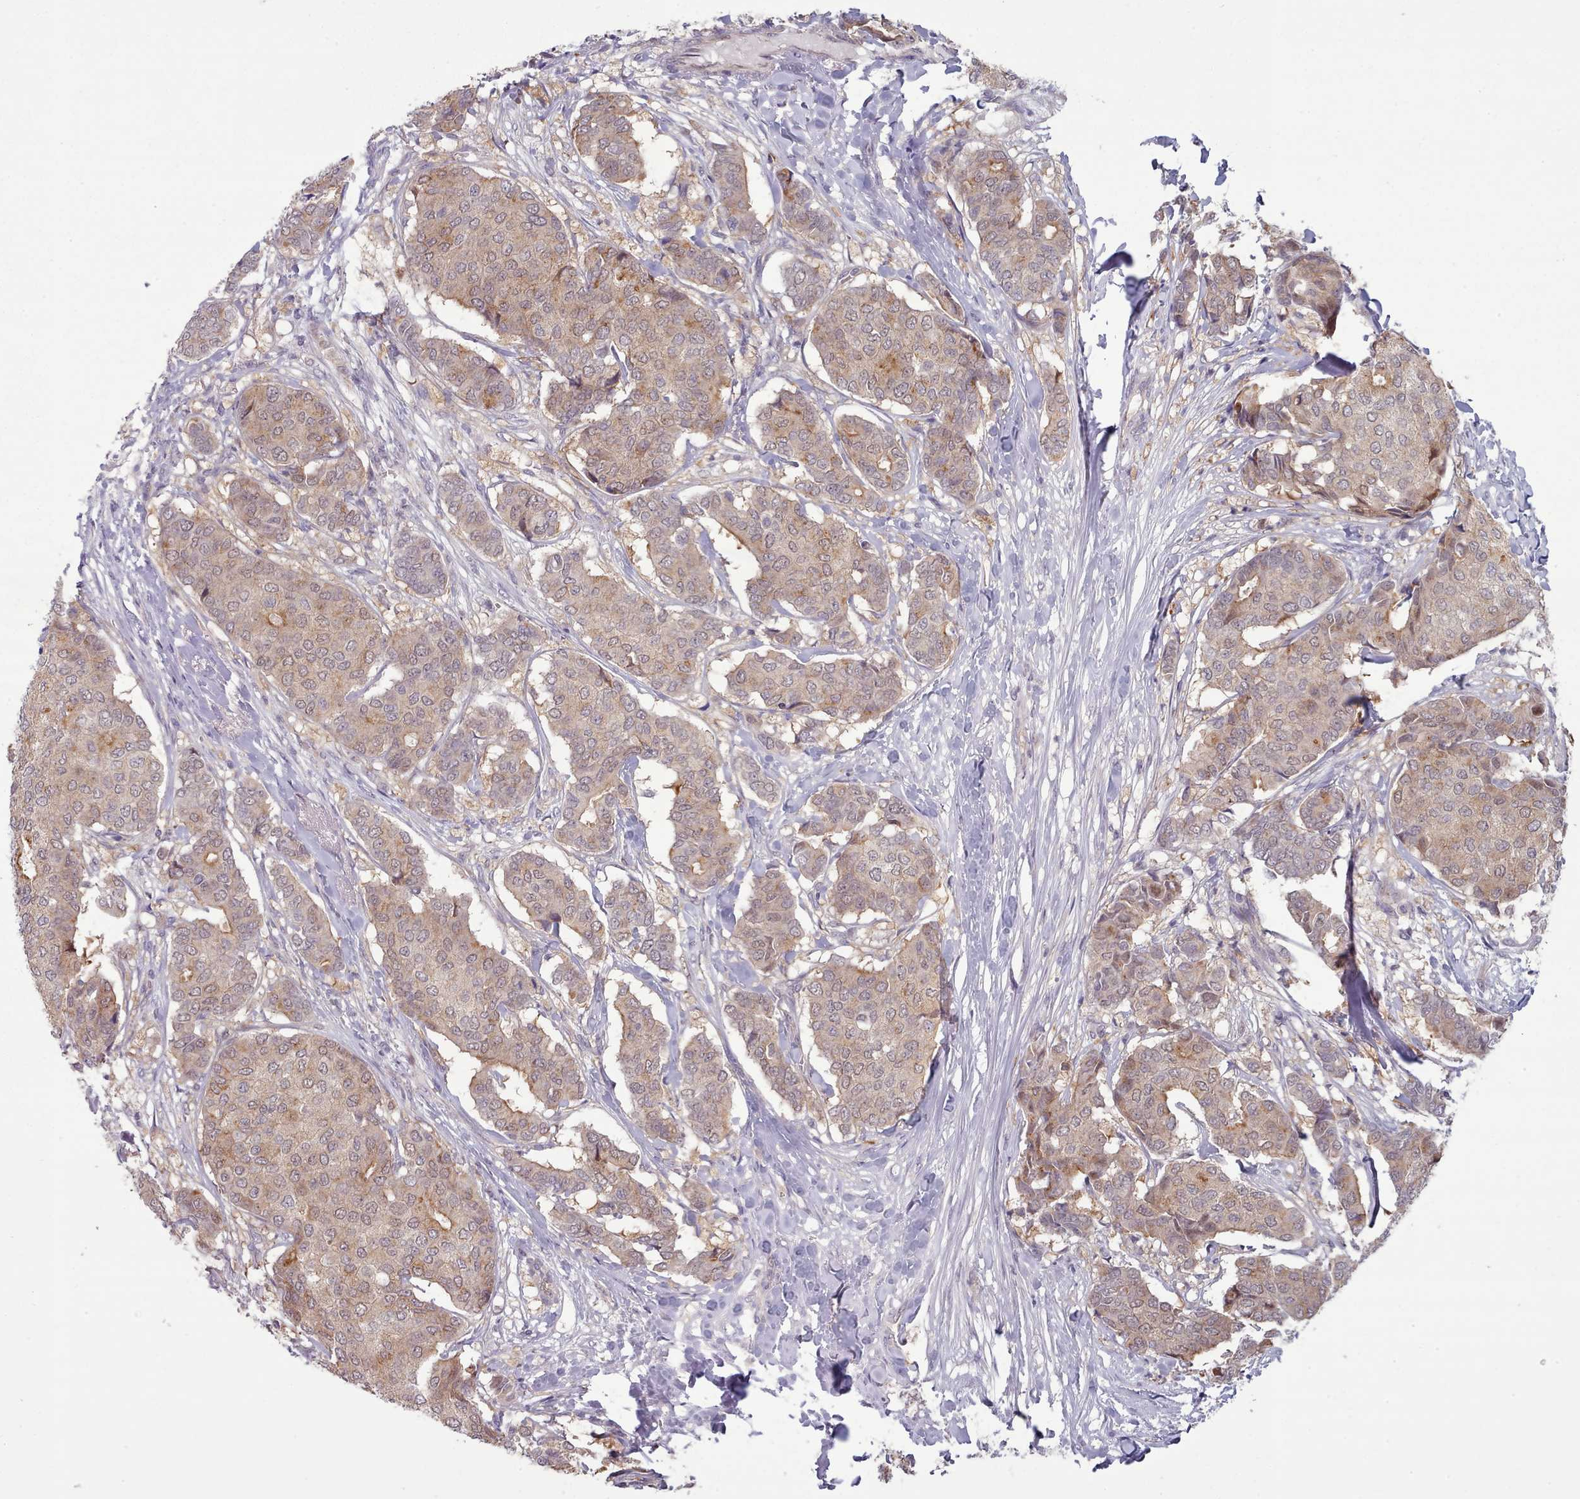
{"staining": {"intensity": "weak", "quantity": "25%-75%", "location": "cytoplasmic/membranous"}, "tissue": "breast cancer", "cell_type": "Tumor cells", "image_type": "cancer", "snomed": [{"axis": "morphology", "description": "Duct carcinoma"}, {"axis": "topography", "description": "Breast"}], "caption": "Breast cancer (intraductal carcinoma) was stained to show a protein in brown. There is low levels of weak cytoplasmic/membranous positivity in about 25%-75% of tumor cells.", "gene": "CLNS1A", "patient": {"sex": "female", "age": 75}}